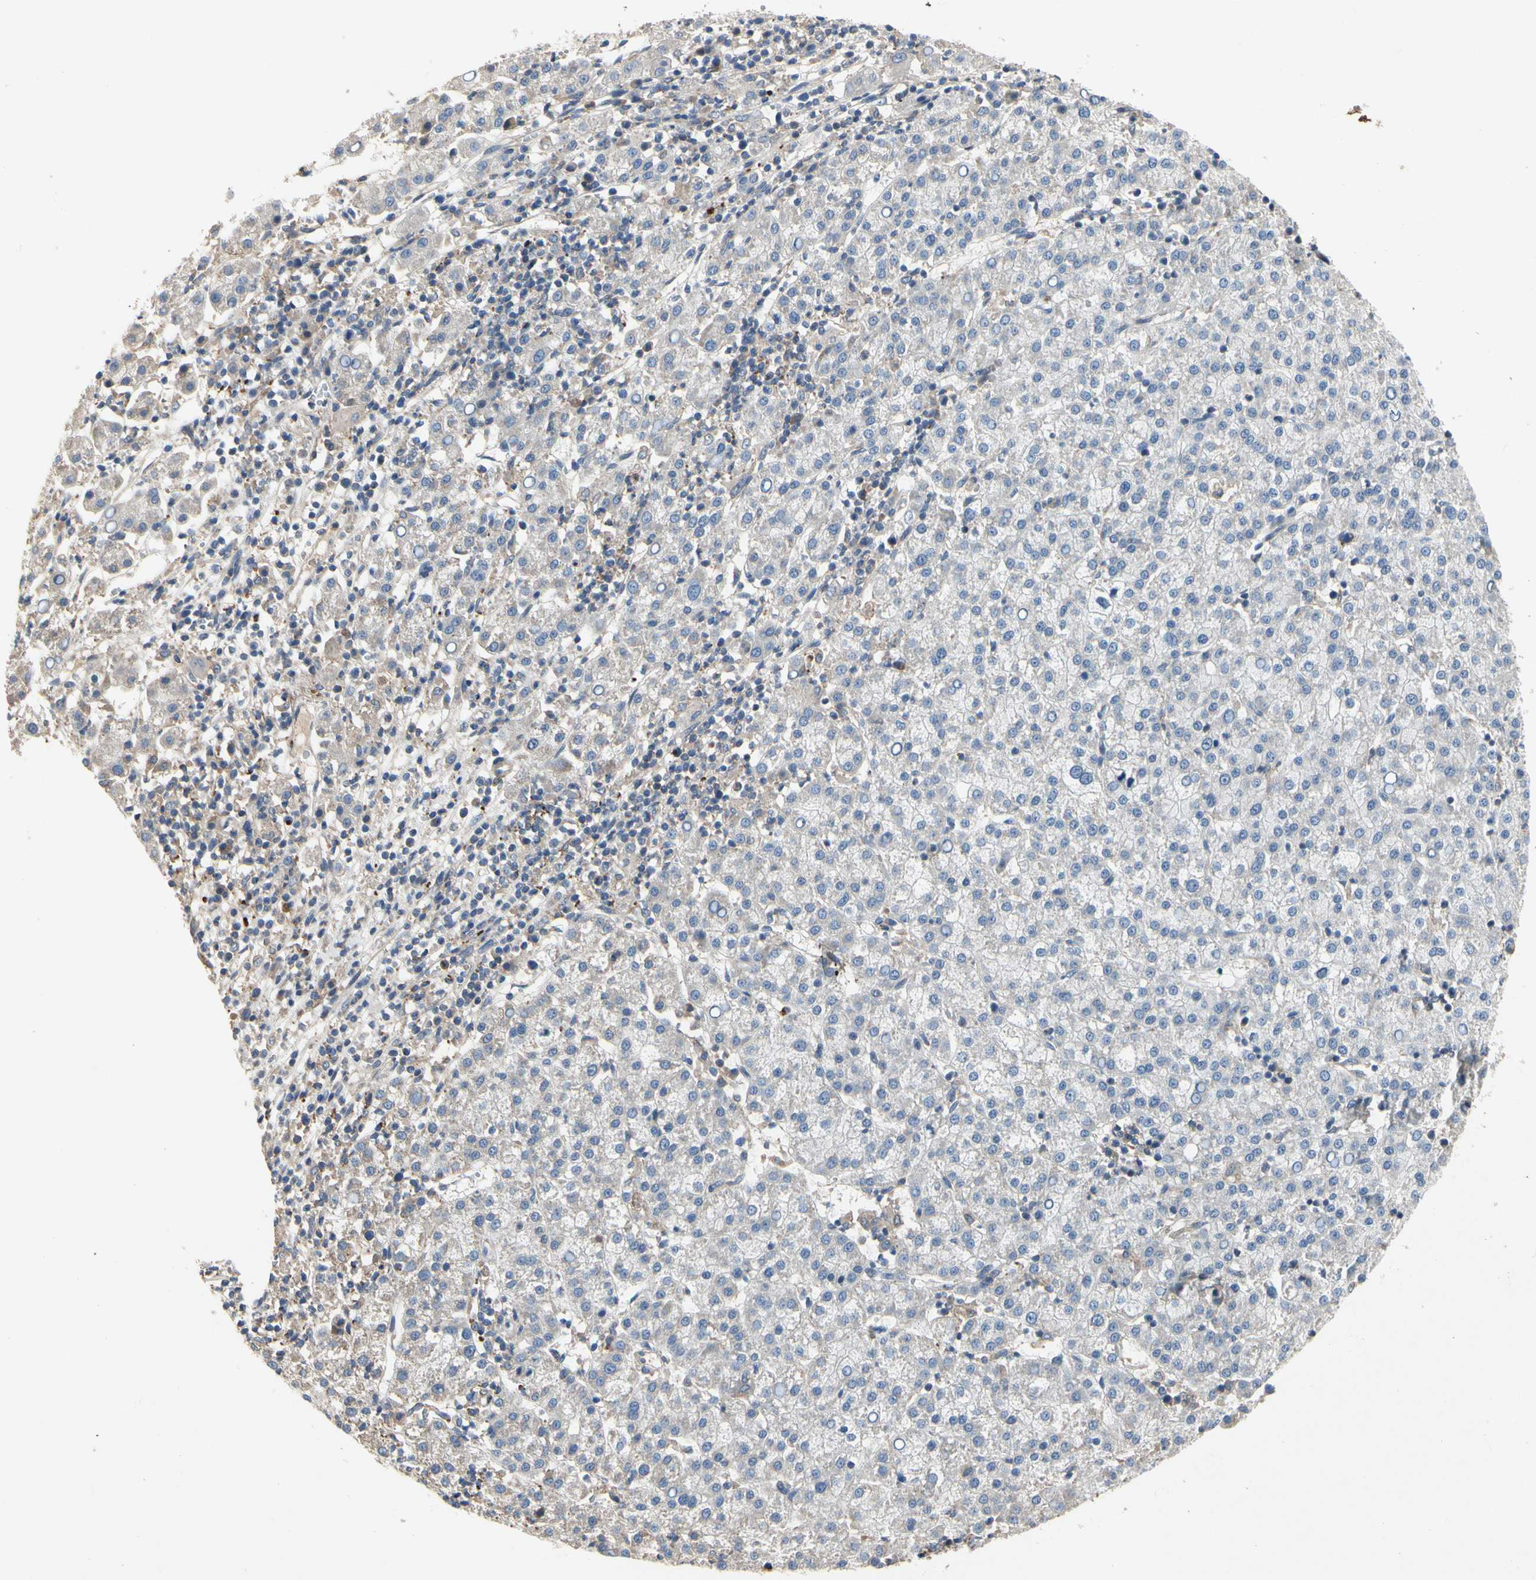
{"staining": {"intensity": "negative", "quantity": "none", "location": "none"}, "tissue": "liver cancer", "cell_type": "Tumor cells", "image_type": "cancer", "snomed": [{"axis": "morphology", "description": "Carcinoma, Hepatocellular, NOS"}, {"axis": "topography", "description": "Liver"}], "caption": "Photomicrograph shows no significant protein positivity in tumor cells of liver cancer.", "gene": "CRTAC1", "patient": {"sex": "female", "age": 58}}